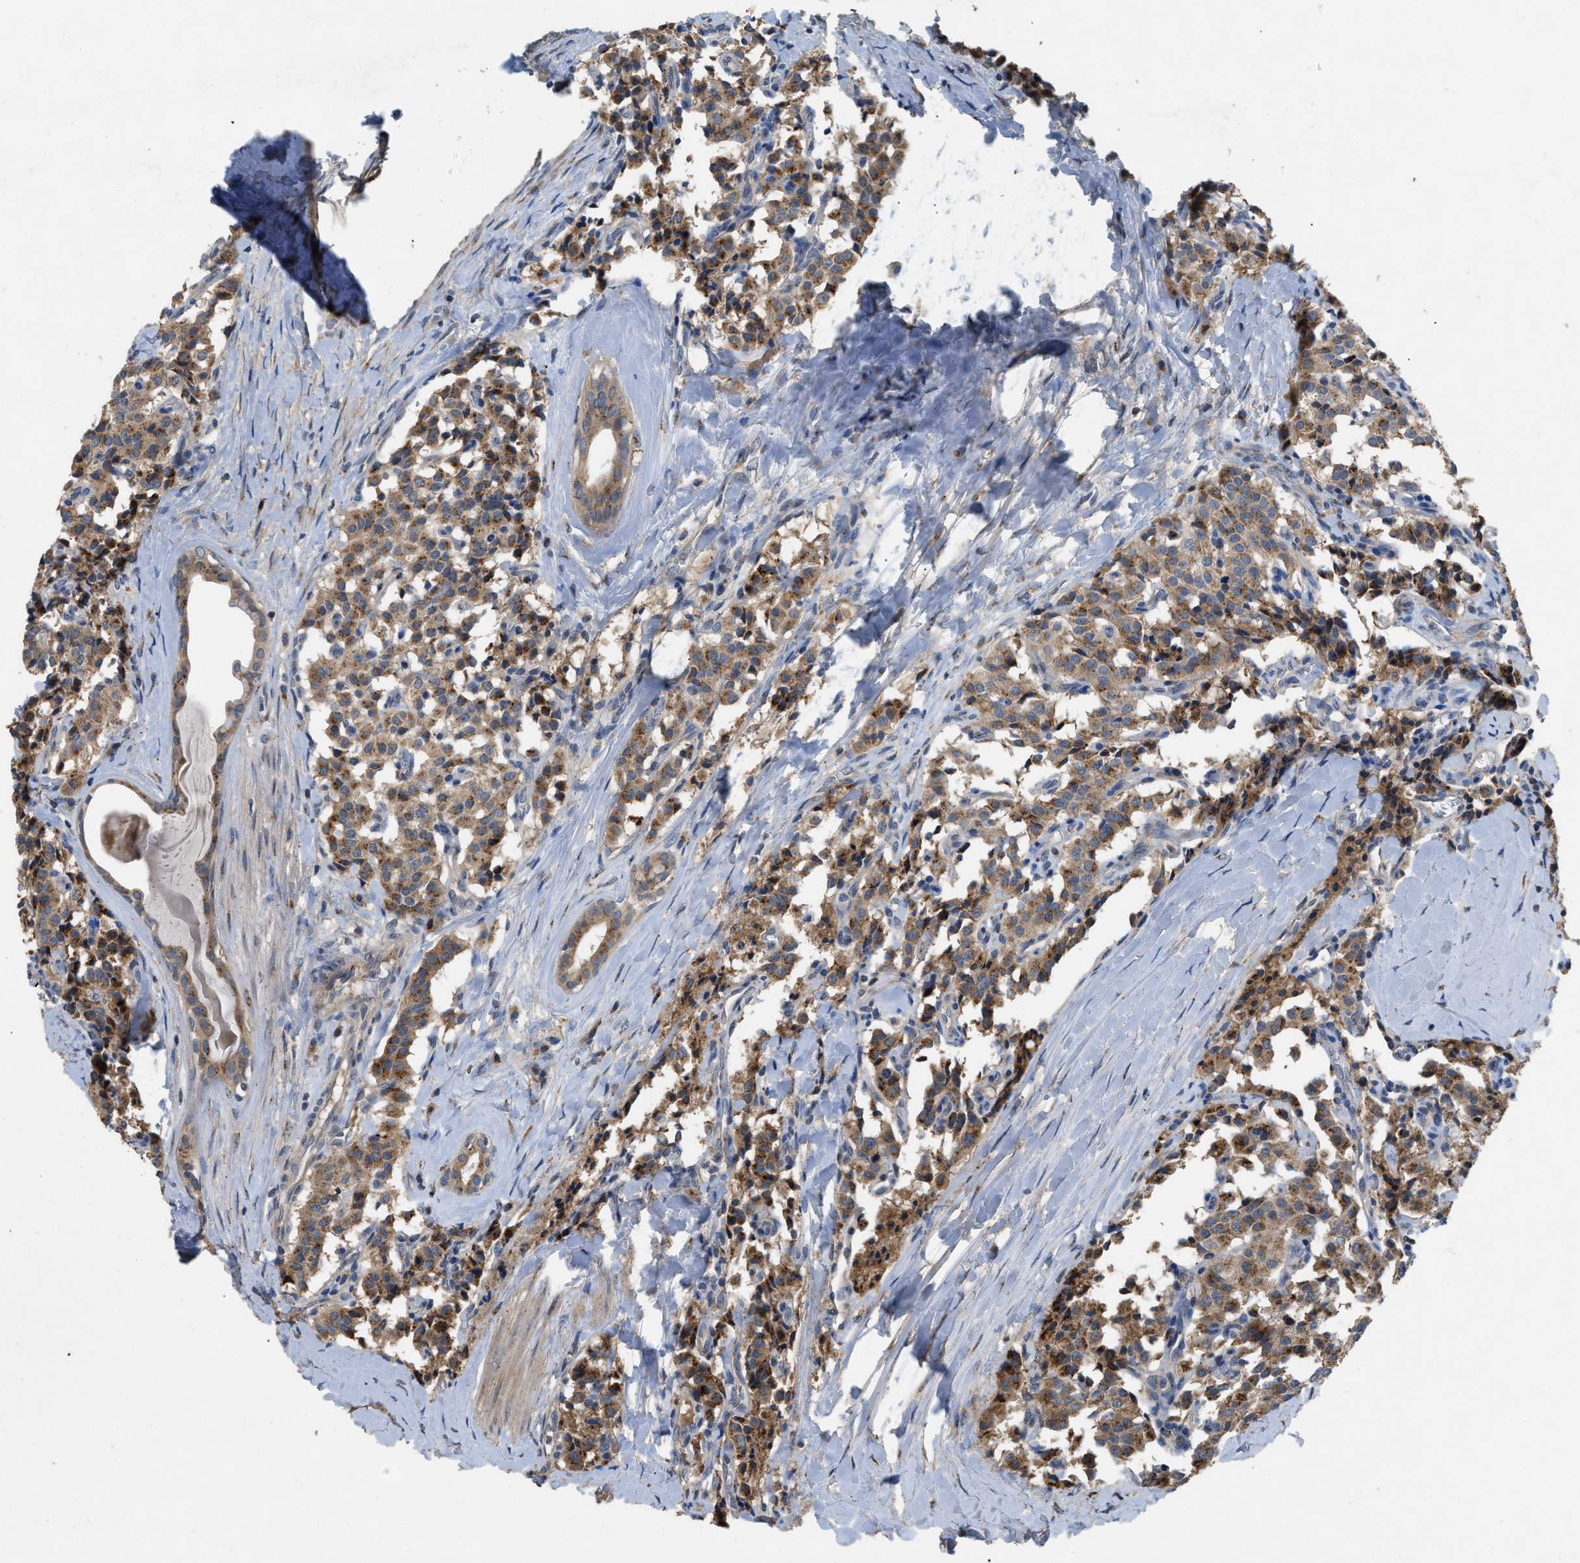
{"staining": {"intensity": "moderate", "quantity": ">75%", "location": "cytoplasmic/membranous"}, "tissue": "carcinoid", "cell_type": "Tumor cells", "image_type": "cancer", "snomed": [{"axis": "morphology", "description": "Carcinoid, malignant, NOS"}, {"axis": "topography", "description": "Lung"}], "caption": "Moderate cytoplasmic/membranous positivity is present in about >75% of tumor cells in carcinoid.", "gene": "SIK2", "patient": {"sex": "male", "age": 30}}